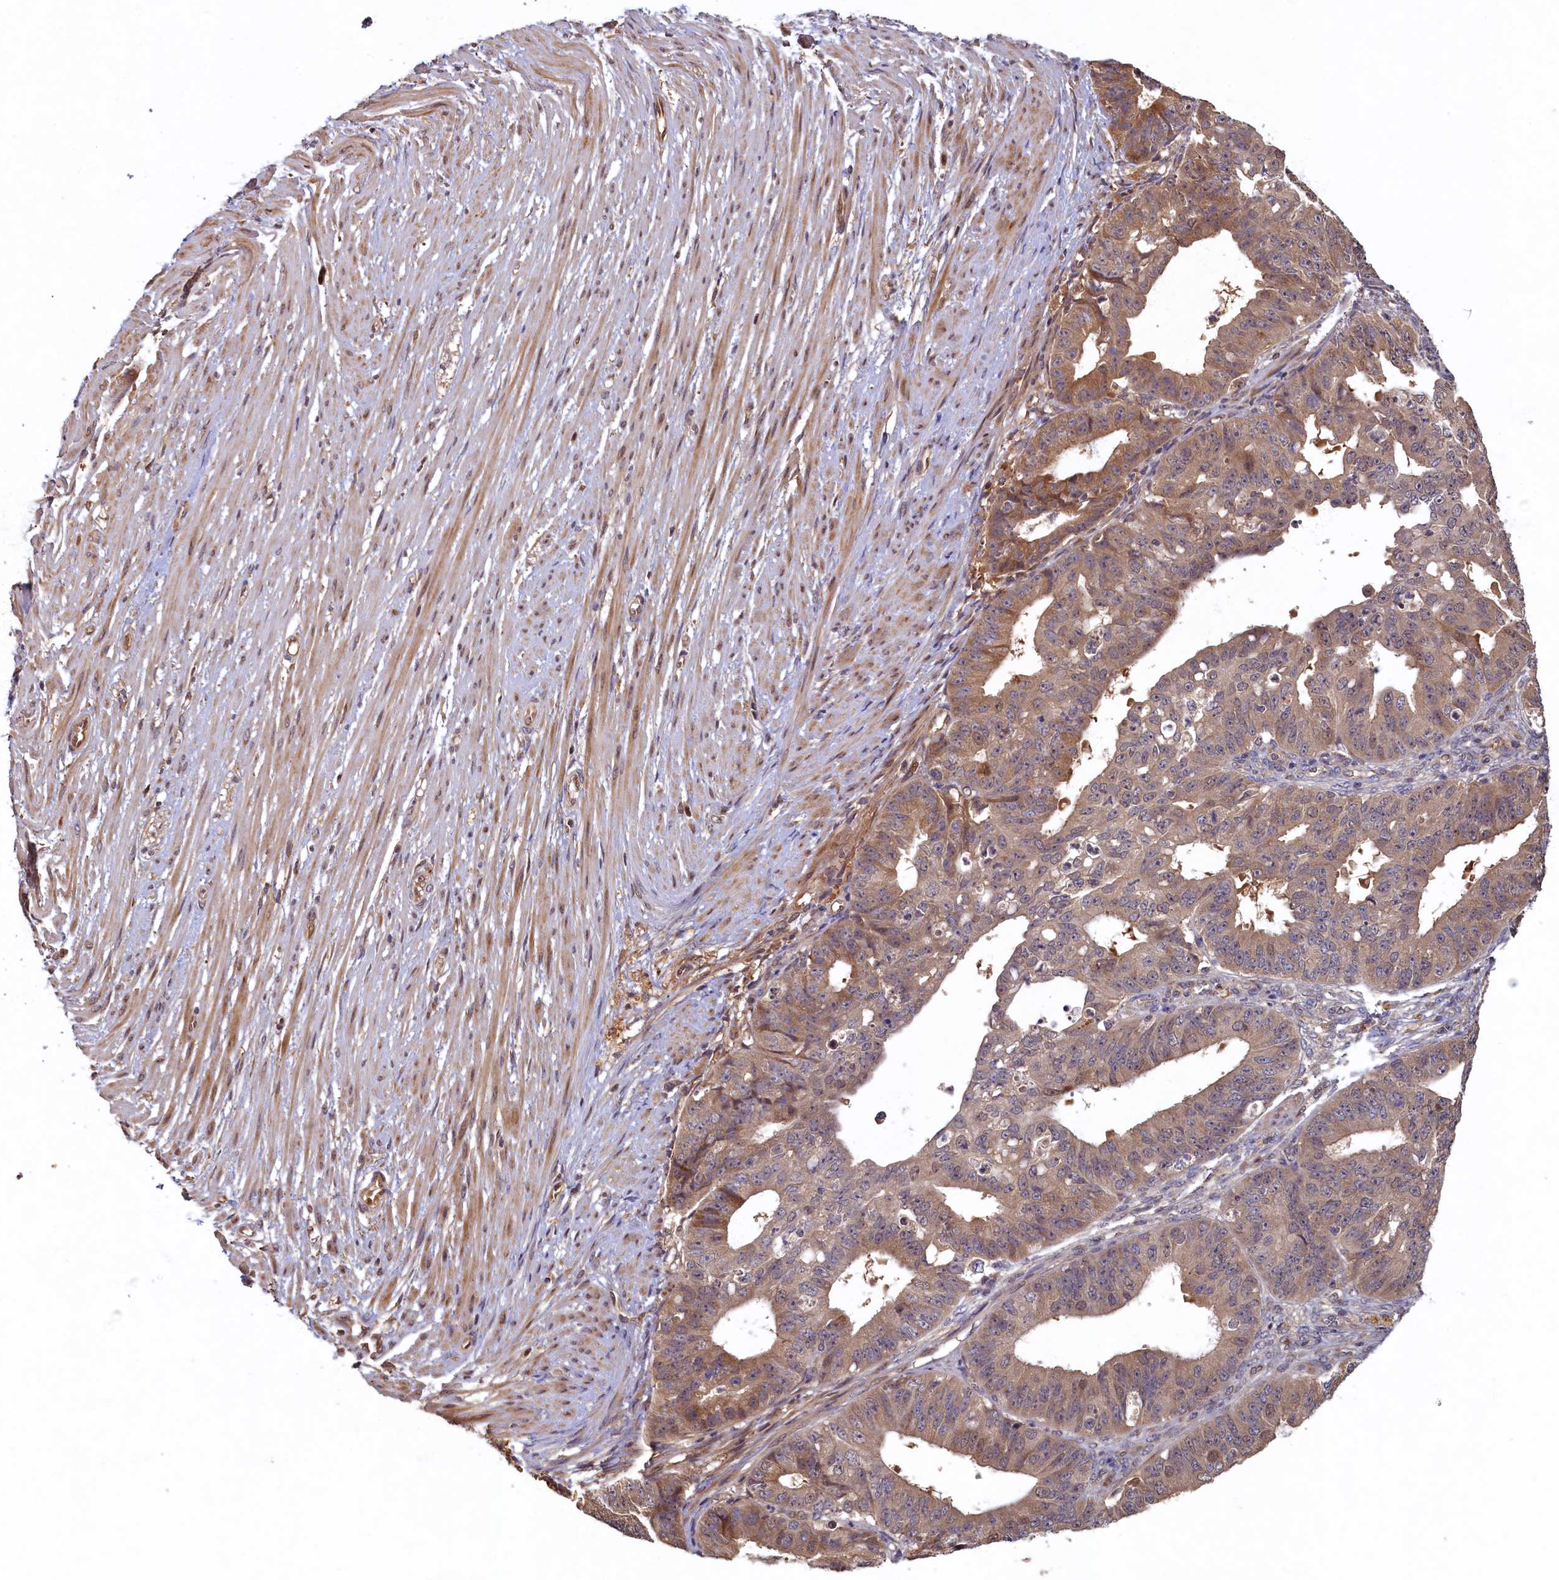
{"staining": {"intensity": "weak", "quantity": "25%-75%", "location": "cytoplasmic/membranous"}, "tissue": "ovarian cancer", "cell_type": "Tumor cells", "image_type": "cancer", "snomed": [{"axis": "morphology", "description": "Carcinoma, endometroid"}, {"axis": "topography", "description": "Appendix"}, {"axis": "topography", "description": "Ovary"}], "caption": "DAB (3,3'-diaminobenzidine) immunohistochemical staining of ovarian endometroid carcinoma demonstrates weak cytoplasmic/membranous protein expression in about 25%-75% of tumor cells.", "gene": "LCMT2", "patient": {"sex": "female", "age": 42}}